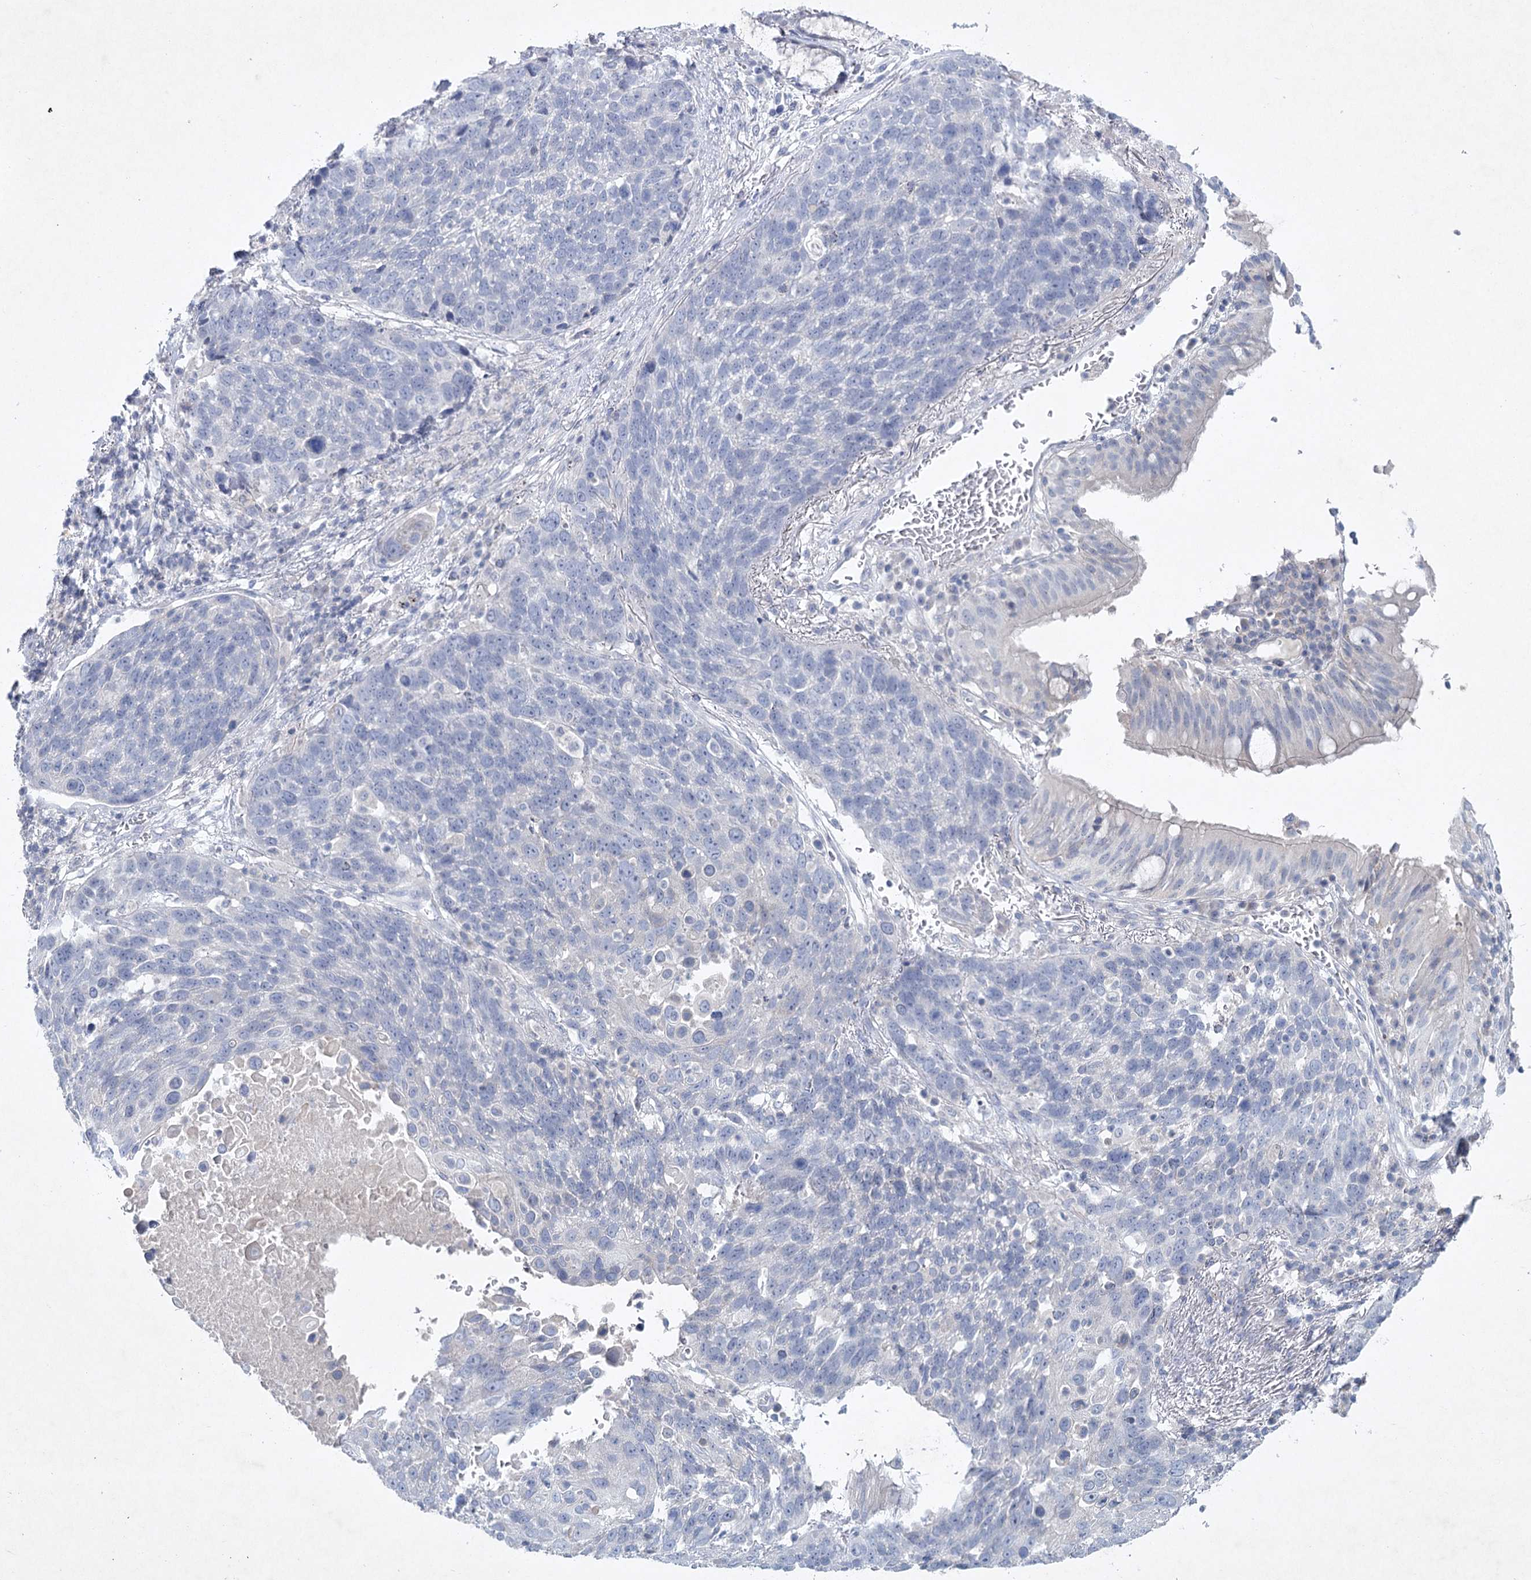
{"staining": {"intensity": "negative", "quantity": "none", "location": "none"}, "tissue": "lung cancer", "cell_type": "Tumor cells", "image_type": "cancer", "snomed": [{"axis": "morphology", "description": "Squamous cell carcinoma, NOS"}, {"axis": "topography", "description": "Lung"}], "caption": "Protein analysis of lung cancer exhibits no significant staining in tumor cells. (Brightfield microscopy of DAB (3,3'-diaminobenzidine) immunohistochemistry (IHC) at high magnification).", "gene": "MAP3K13", "patient": {"sex": "male", "age": 66}}